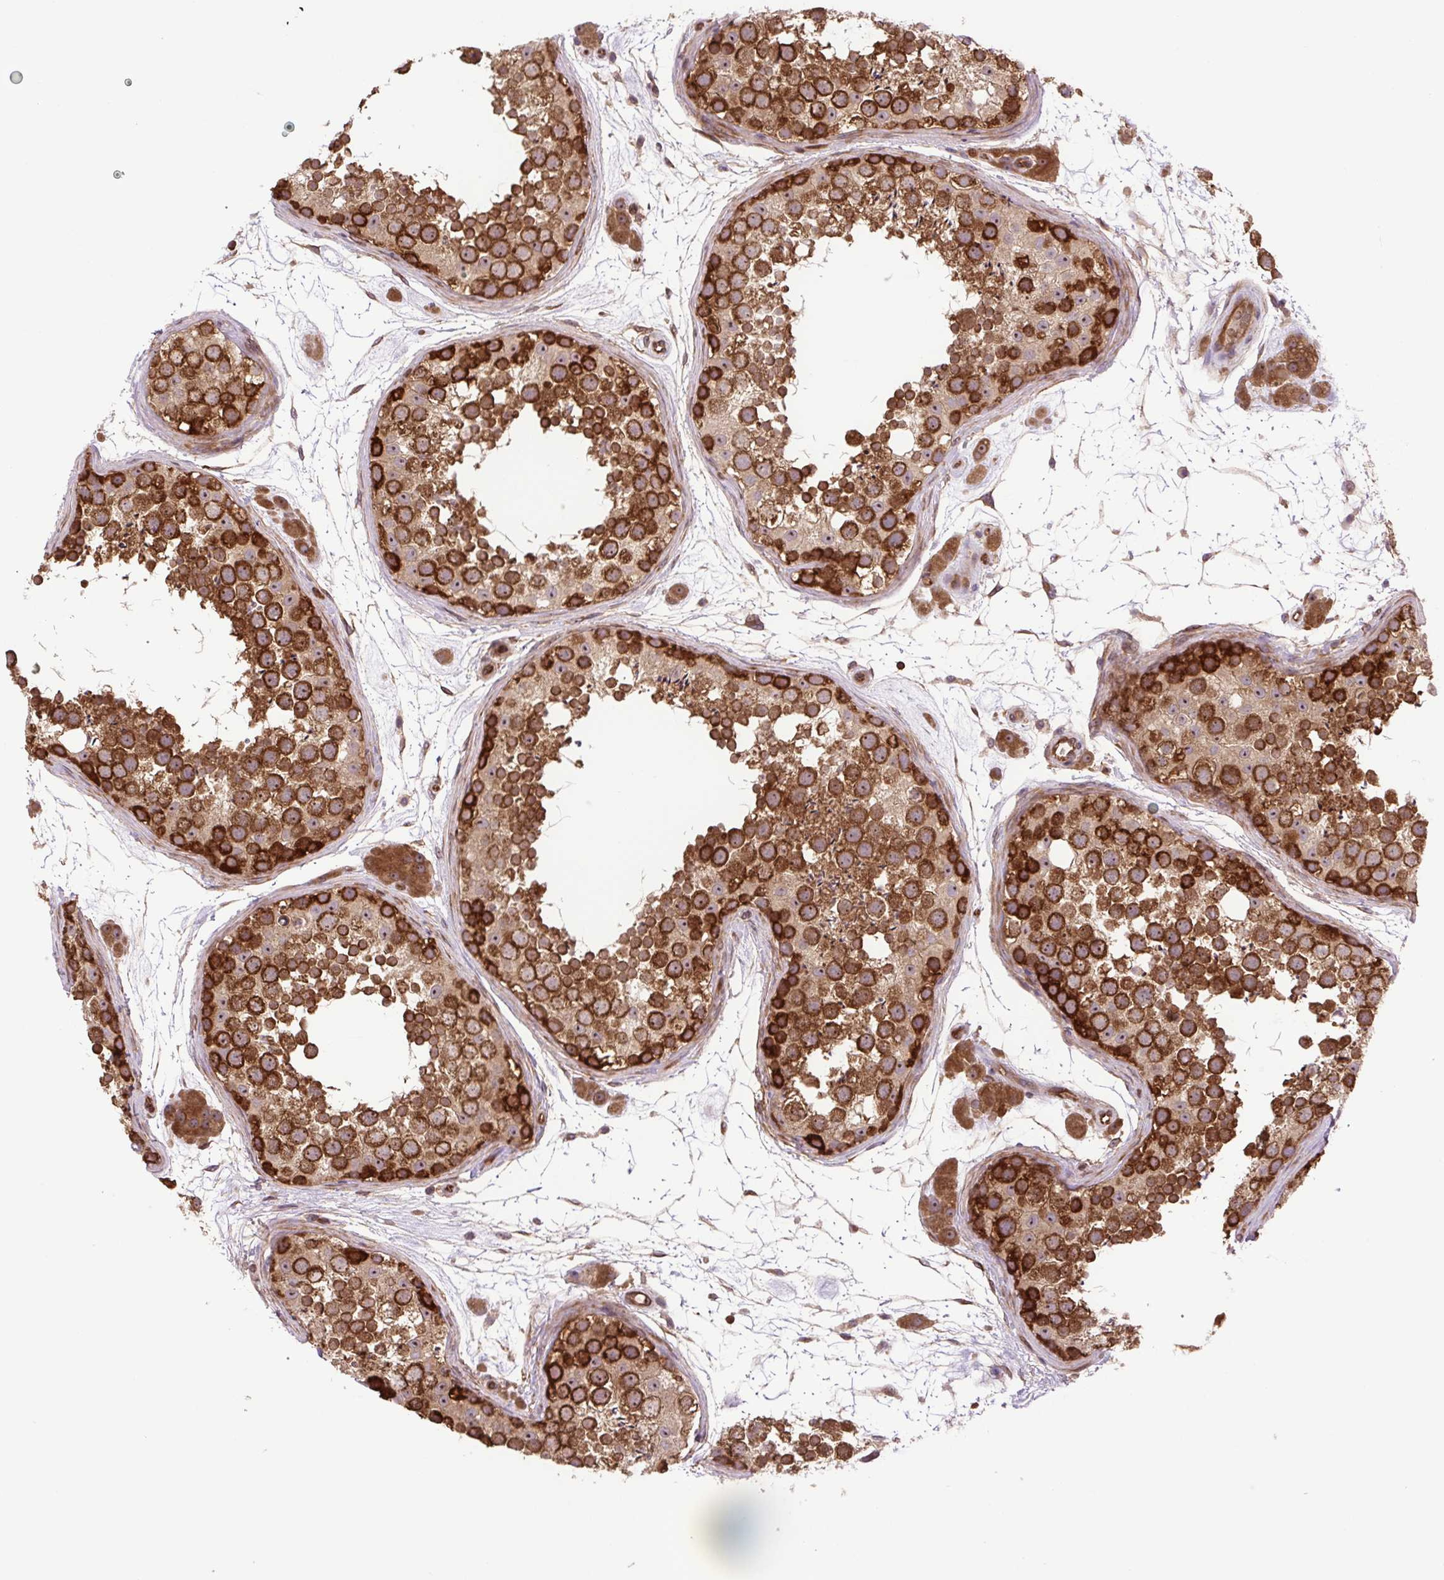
{"staining": {"intensity": "strong", "quantity": "25%-75%", "location": "cytoplasmic/membranous"}, "tissue": "testis", "cell_type": "Cells in seminiferous ducts", "image_type": "normal", "snomed": [{"axis": "morphology", "description": "Normal tissue, NOS"}, {"axis": "topography", "description": "Testis"}], "caption": "Protein staining by immunohistochemistry demonstrates strong cytoplasmic/membranous positivity in about 25%-75% of cells in seminiferous ducts in benign testis. The protein of interest is shown in brown color, while the nuclei are stained blue.", "gene": "PLCG1", "patient": {"sex": "male", "age": 41}}